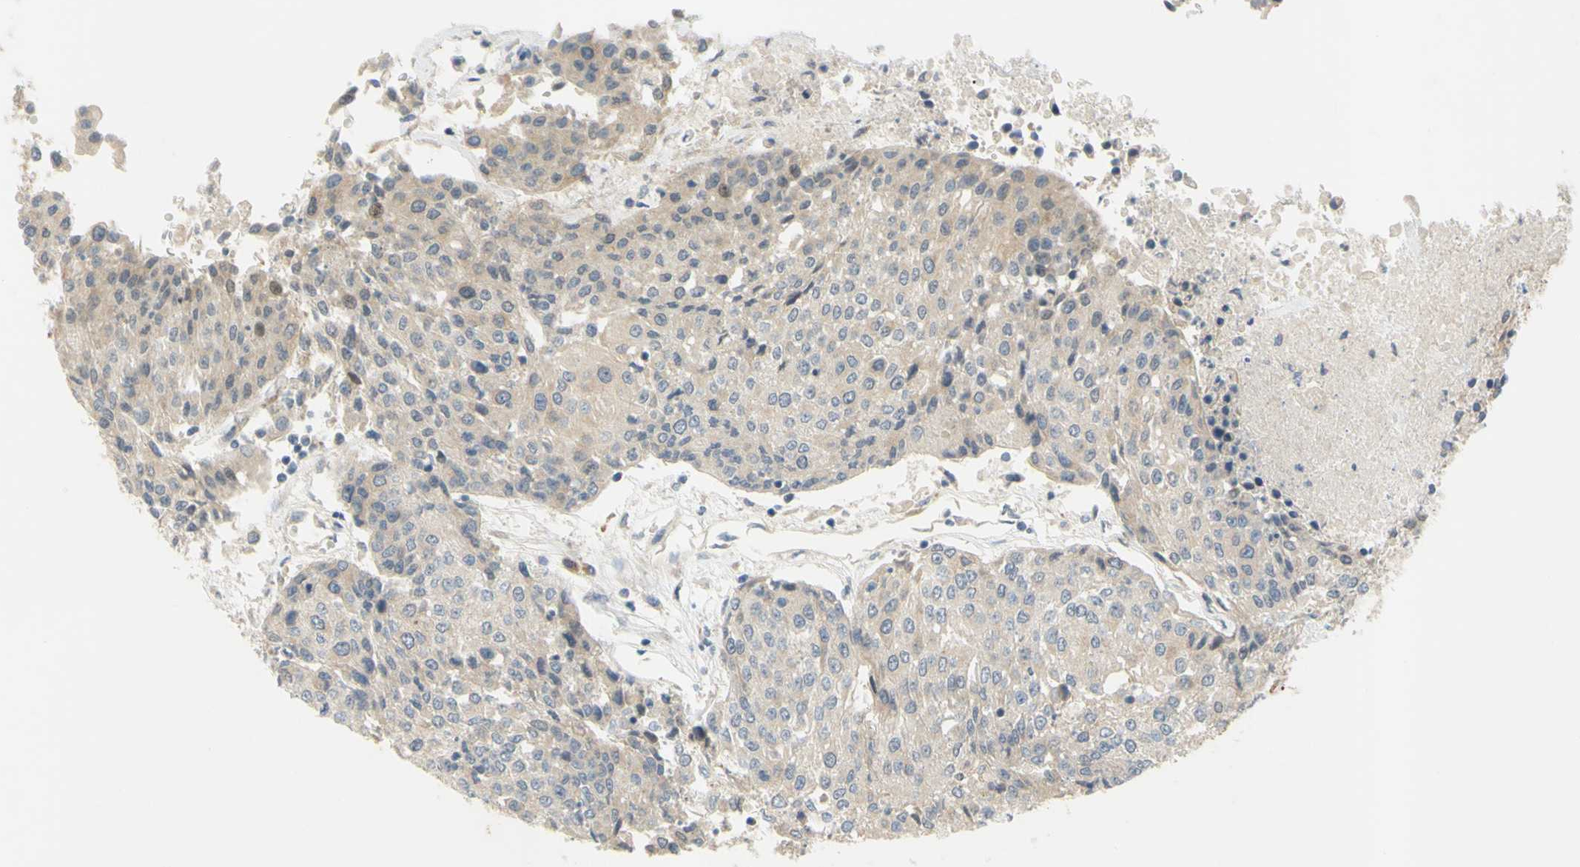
{"staining": {"intensity": "weak", "quantity": ">75%", "location": "cytoplasmic/membranous"}, "tissue": "urothelial cancer", "cell_type": "Tumor cells", "image_type": "cancer", "snomed": [{"axis": "morphology", "description": "Urothelial carcinoma, High grade"}, {"axis": "topography", "description": "Urinary bladder"}], "caption": "This photomicrograph demonstrates immunohistochemistry staining of human urothelial carcinoma (high-grade), with low weak cytoplasmic/membranous positivity in about >75% of tumor cells.", "gene": "CCNB2", "patient": {"sex": "female", "age": 85}}